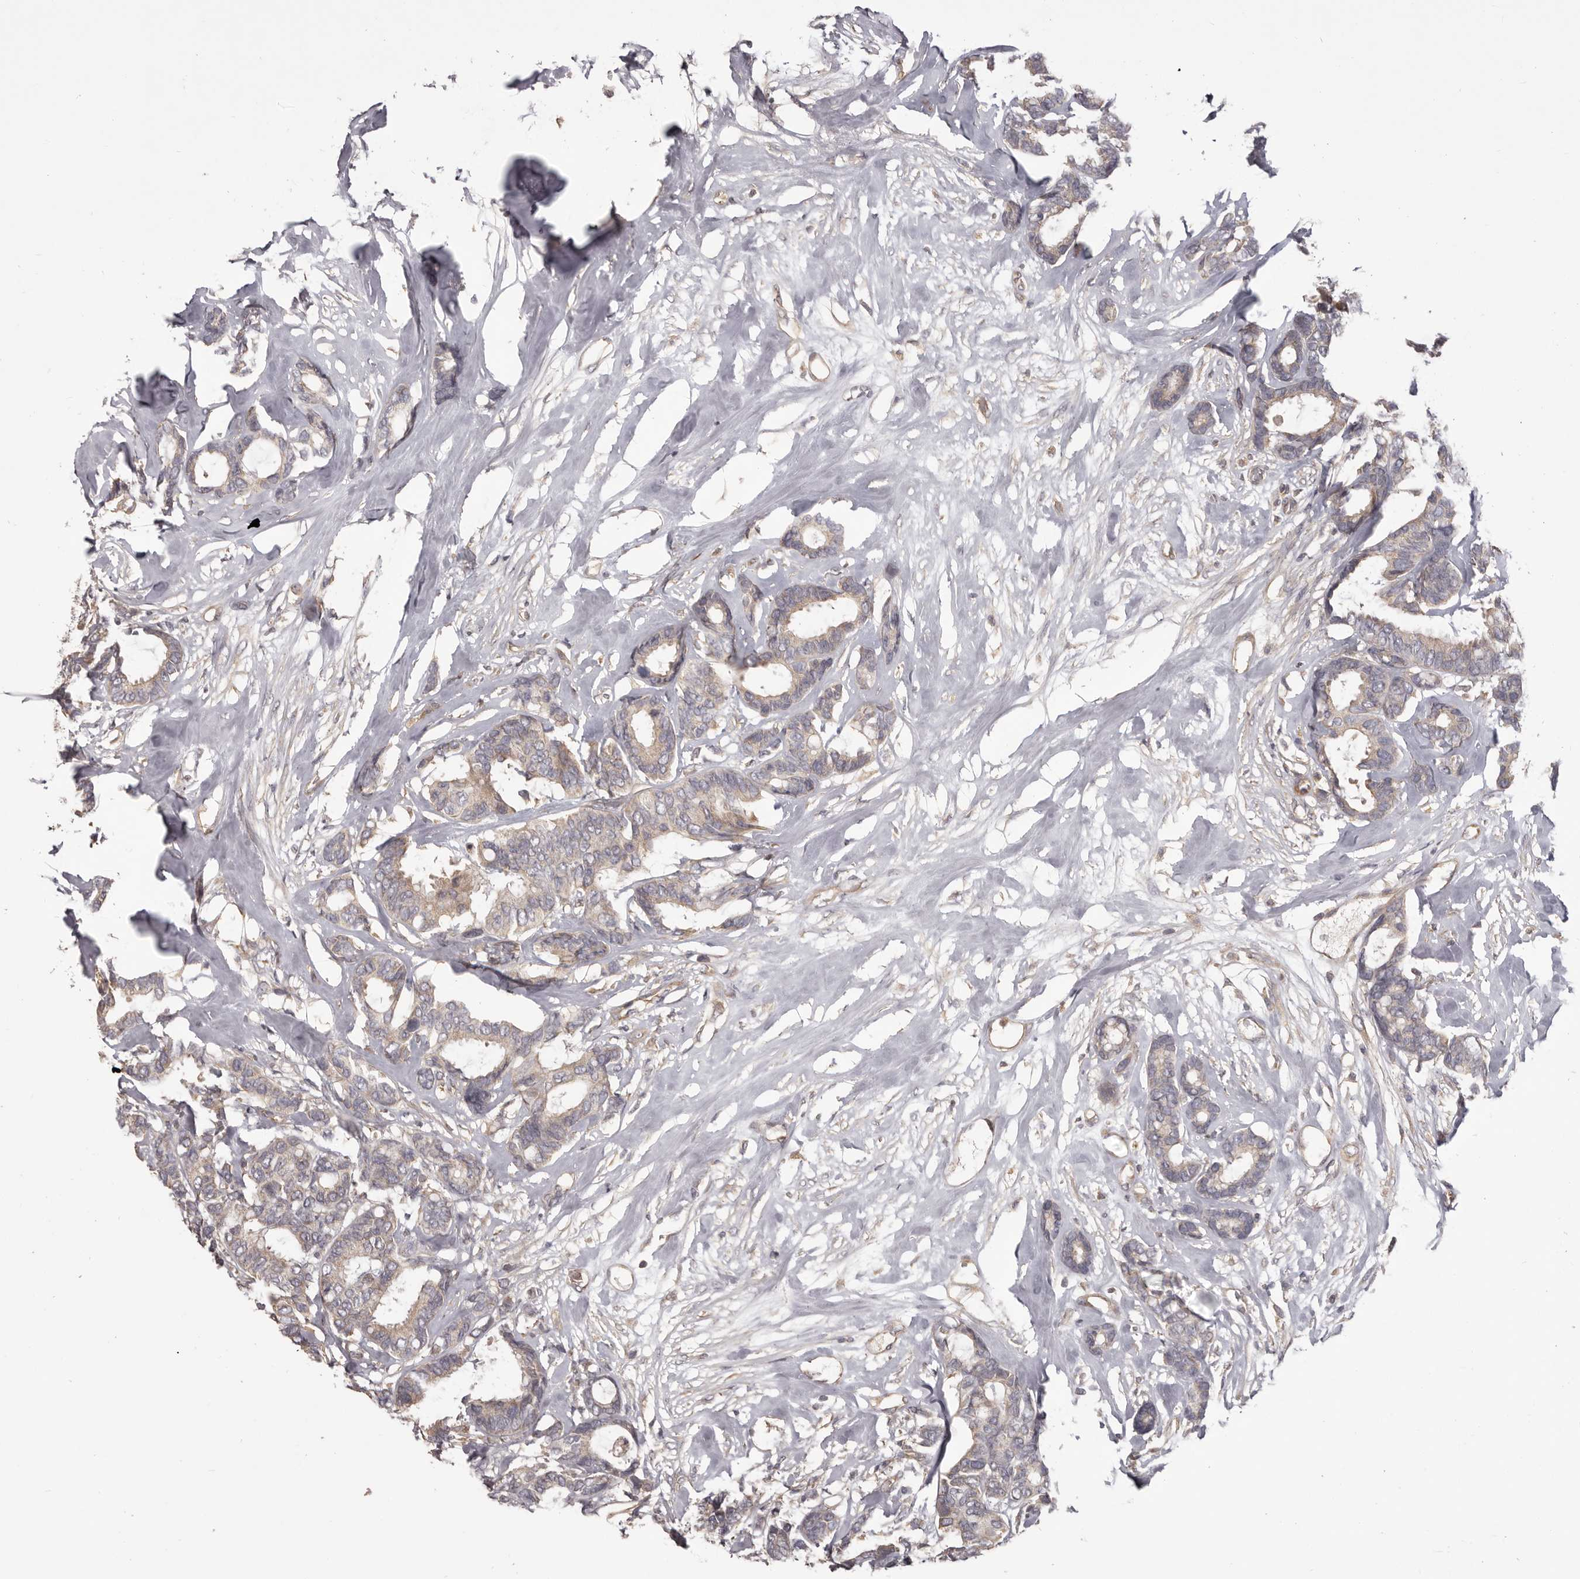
{"staining": {"intensity": "weak", "quantity": ">75%", "location": "cytoplasmic/membranous"}, "tissue": "breast cancer", "cell_type": "Tumor cells", "image_type": "cancer", "snomed": [{"axis": "morphology", "description": "Duct carcinoma"}, {"axis": "topography", "description": "Breast"}], "caption": "Brown immunohistochemical staining in breast cancer shows weak cytoplasmic/membranous staining in approximately >75% of tumor cells. Ihc stains the protein of interest in brown and the nuclei are stained blue.", "gene": "HRH1", "patient": {"sex": "female", "age": 87}}